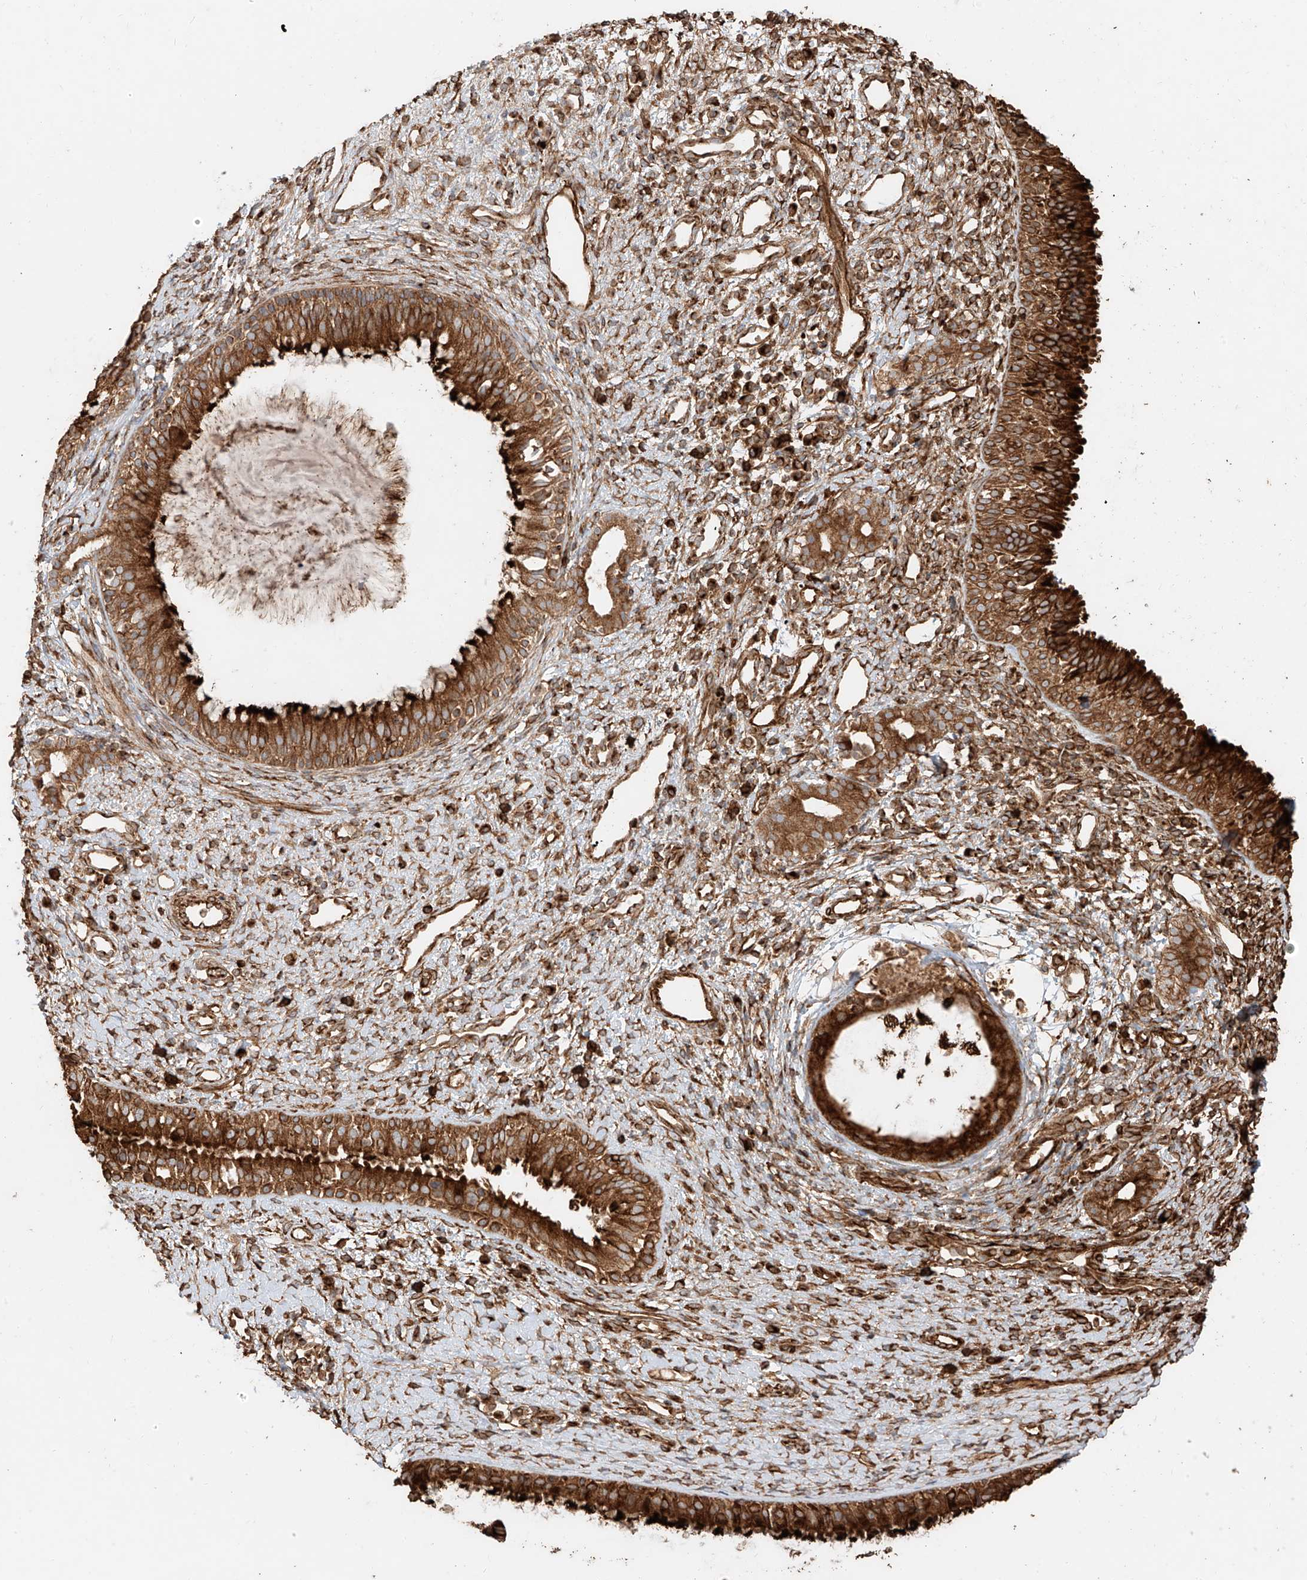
{"staining": {"intensity": "strong", "quantity": ">75%", "location": "cytoplasmic/membranous"}, "tissue": "nasopharynx", "cell_type": "Respiratory epithelial cells", "image_type": "normal", "snomed": [{"axis": "morphology", "description": "Normal tissue, NOS"}, {"axis": "topography", "description": "Nasopharynx"}], "caption": "A micrograph showing strong cytoplasmic/membranous staining in approximately >75% of respiratory epithelial cells in normal nasopharynx, as visualized by brown immunohistochemical staining.", "gene": "EFNB1", "patient": {"sex": "male", "age": 22}}